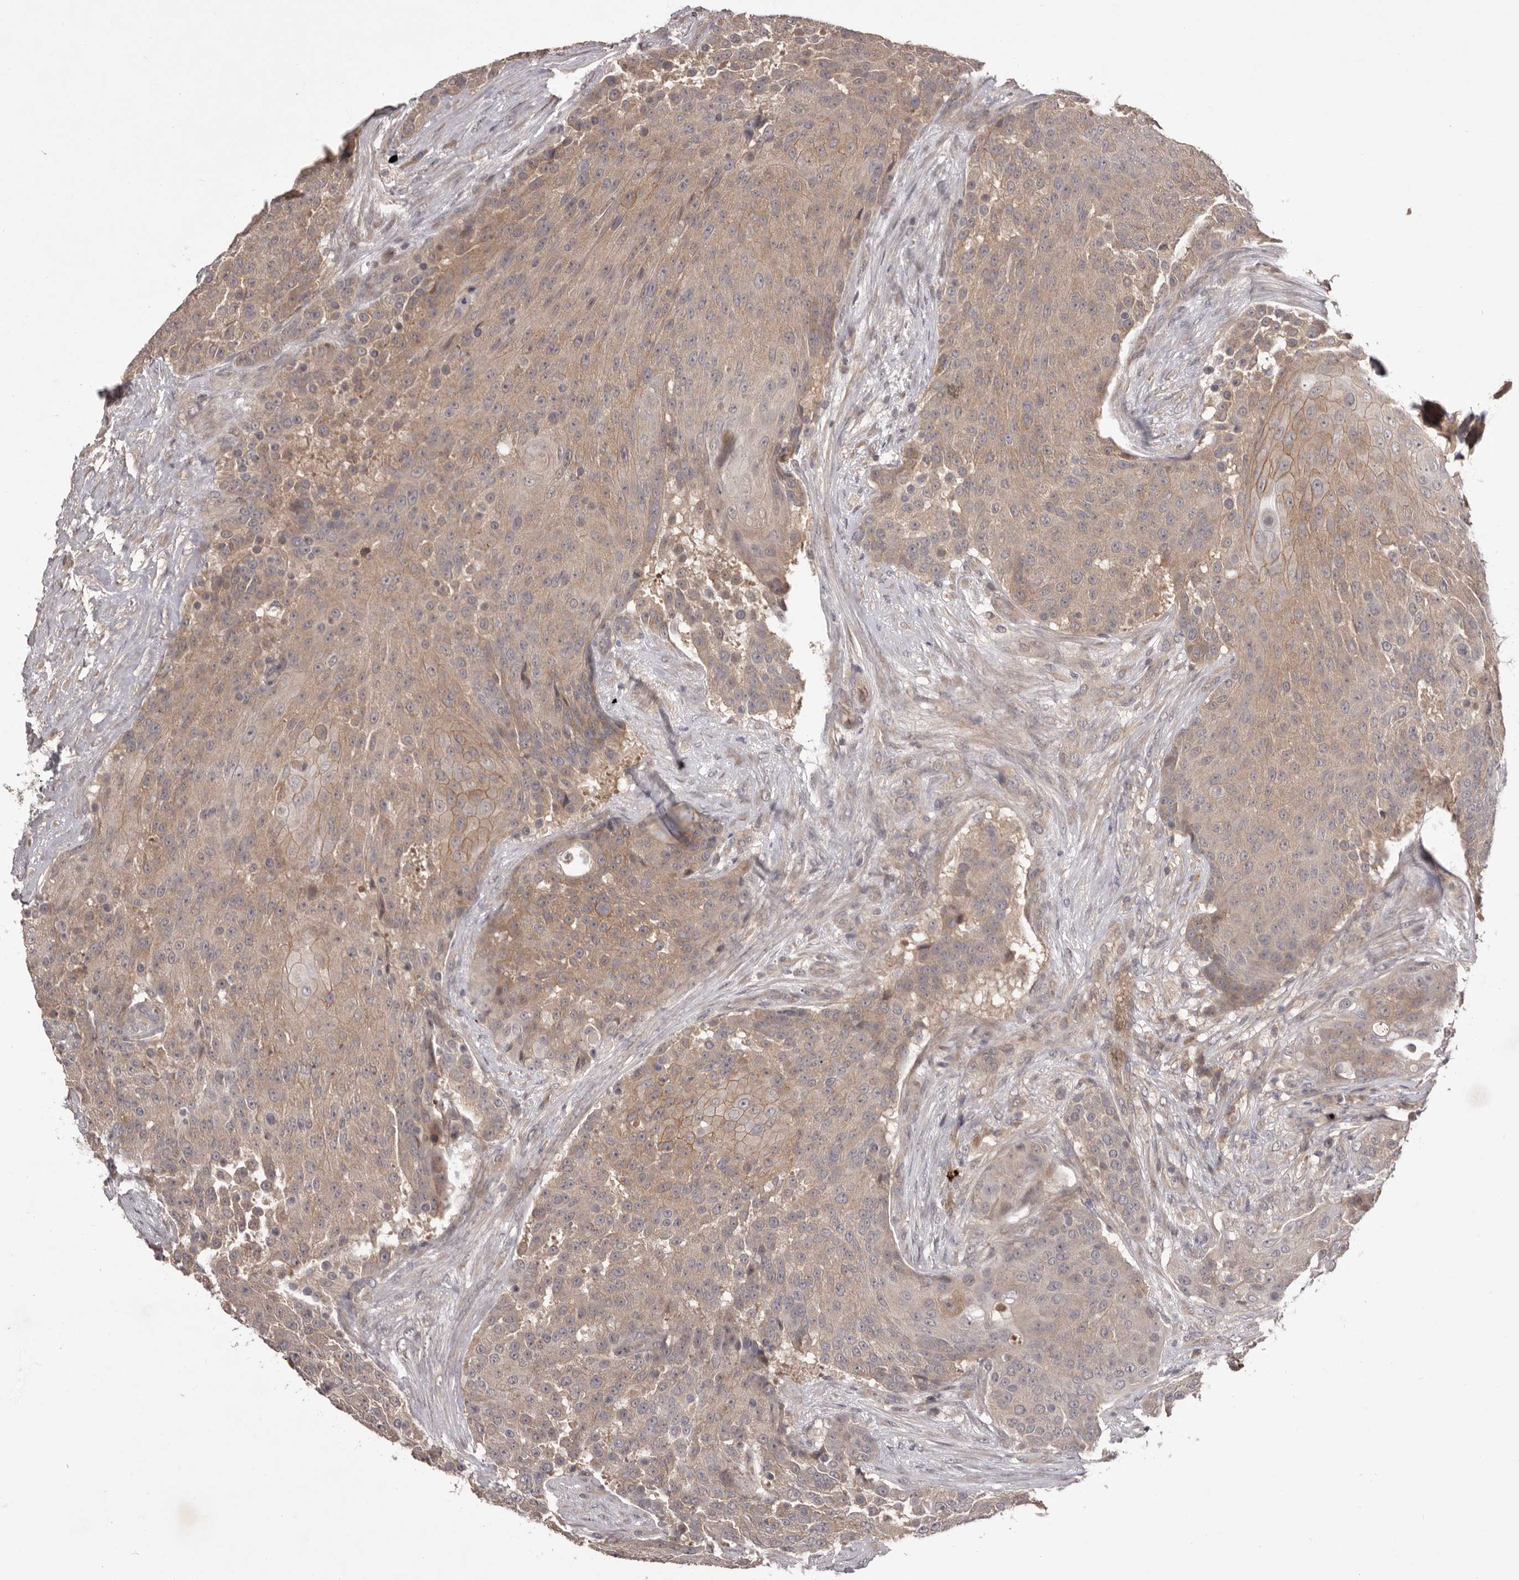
{"staining": {"intensity": "weak", "quantity": ">75%", "location": "cytoplasmic/membranous"}, "tissue": "urothelial cancer", "cell_type": "Tumor cells", "image_type": "cancer", "snomed": [{"axis": "morphology", "description": "Urothelial carcinoma, High grade"}, {"axis": "topography", "description": "Urinary bladder"}], "caption": "Urothelial carcinoma (high-grade) stained with DAB (3,3'-diaminobenzidine) immunohistochemistry (IHC) demonstrates low levels of weak cytoplasmic/membranous staining in approximately >75% of tumor cells.", "gene": "HBS1L", "patient": {"sex": "female", "age": 63}}